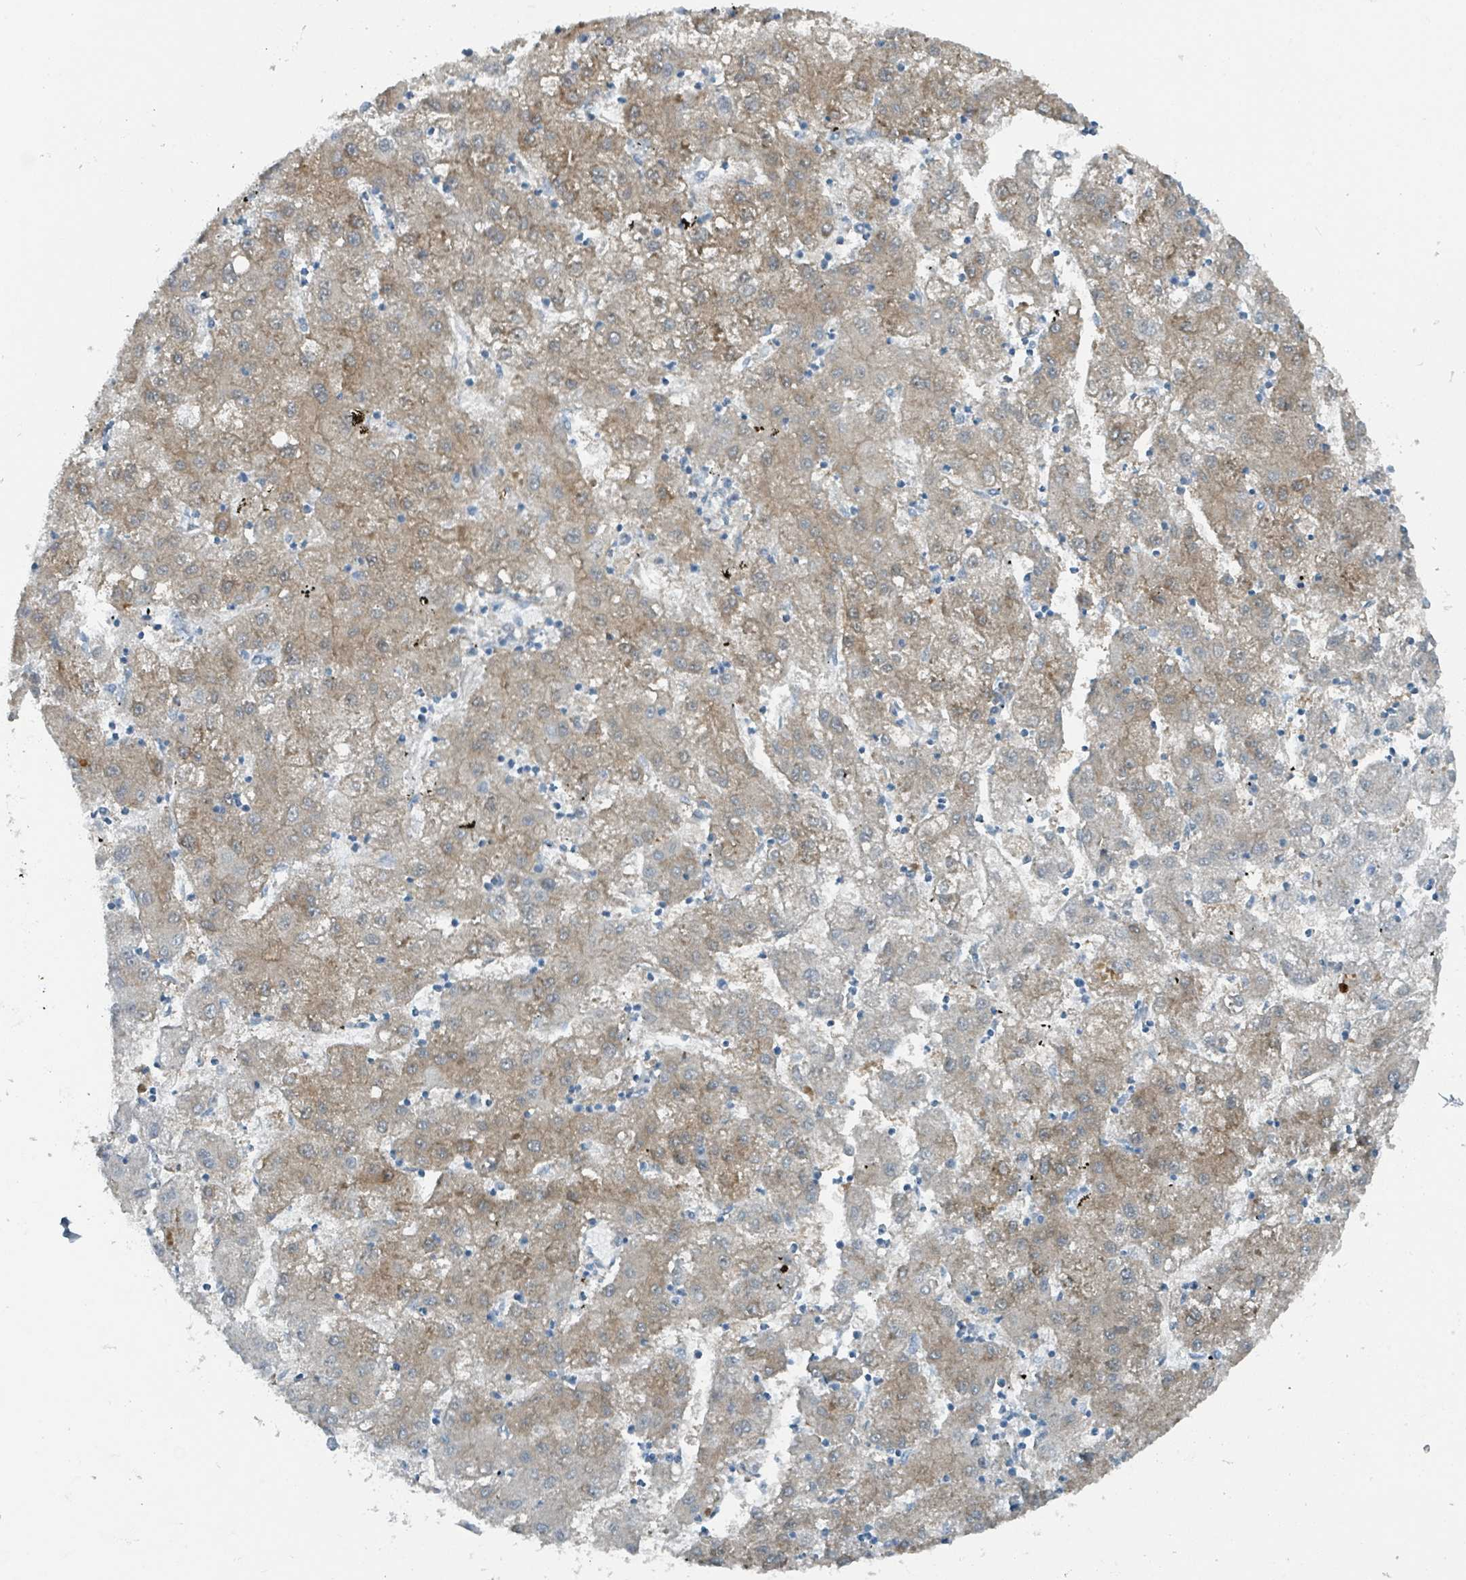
{"staining": {"intensity": "weak", "quantity": "25%-75%", "location": "cytoplasmic/membranous"}, "tissue": "liver cancer", "cell_type": "Tumor cells", "image_type": "cancer", "snomed": [{"axis": "morphology", "description": "Carcinoma, Hepatocellular, NOS"}, {"axis": "topography", "description": "Liver"}], "caption": "The image demonstrates immunohistochemical staining of liver hepatocellular carcinoma. There is weak cytoplasmic/membranous expression is appreciated in about 25%-75% of tumor cells.", "gene": "GAMT", "patient": {"sex": "male", "age": 72}}